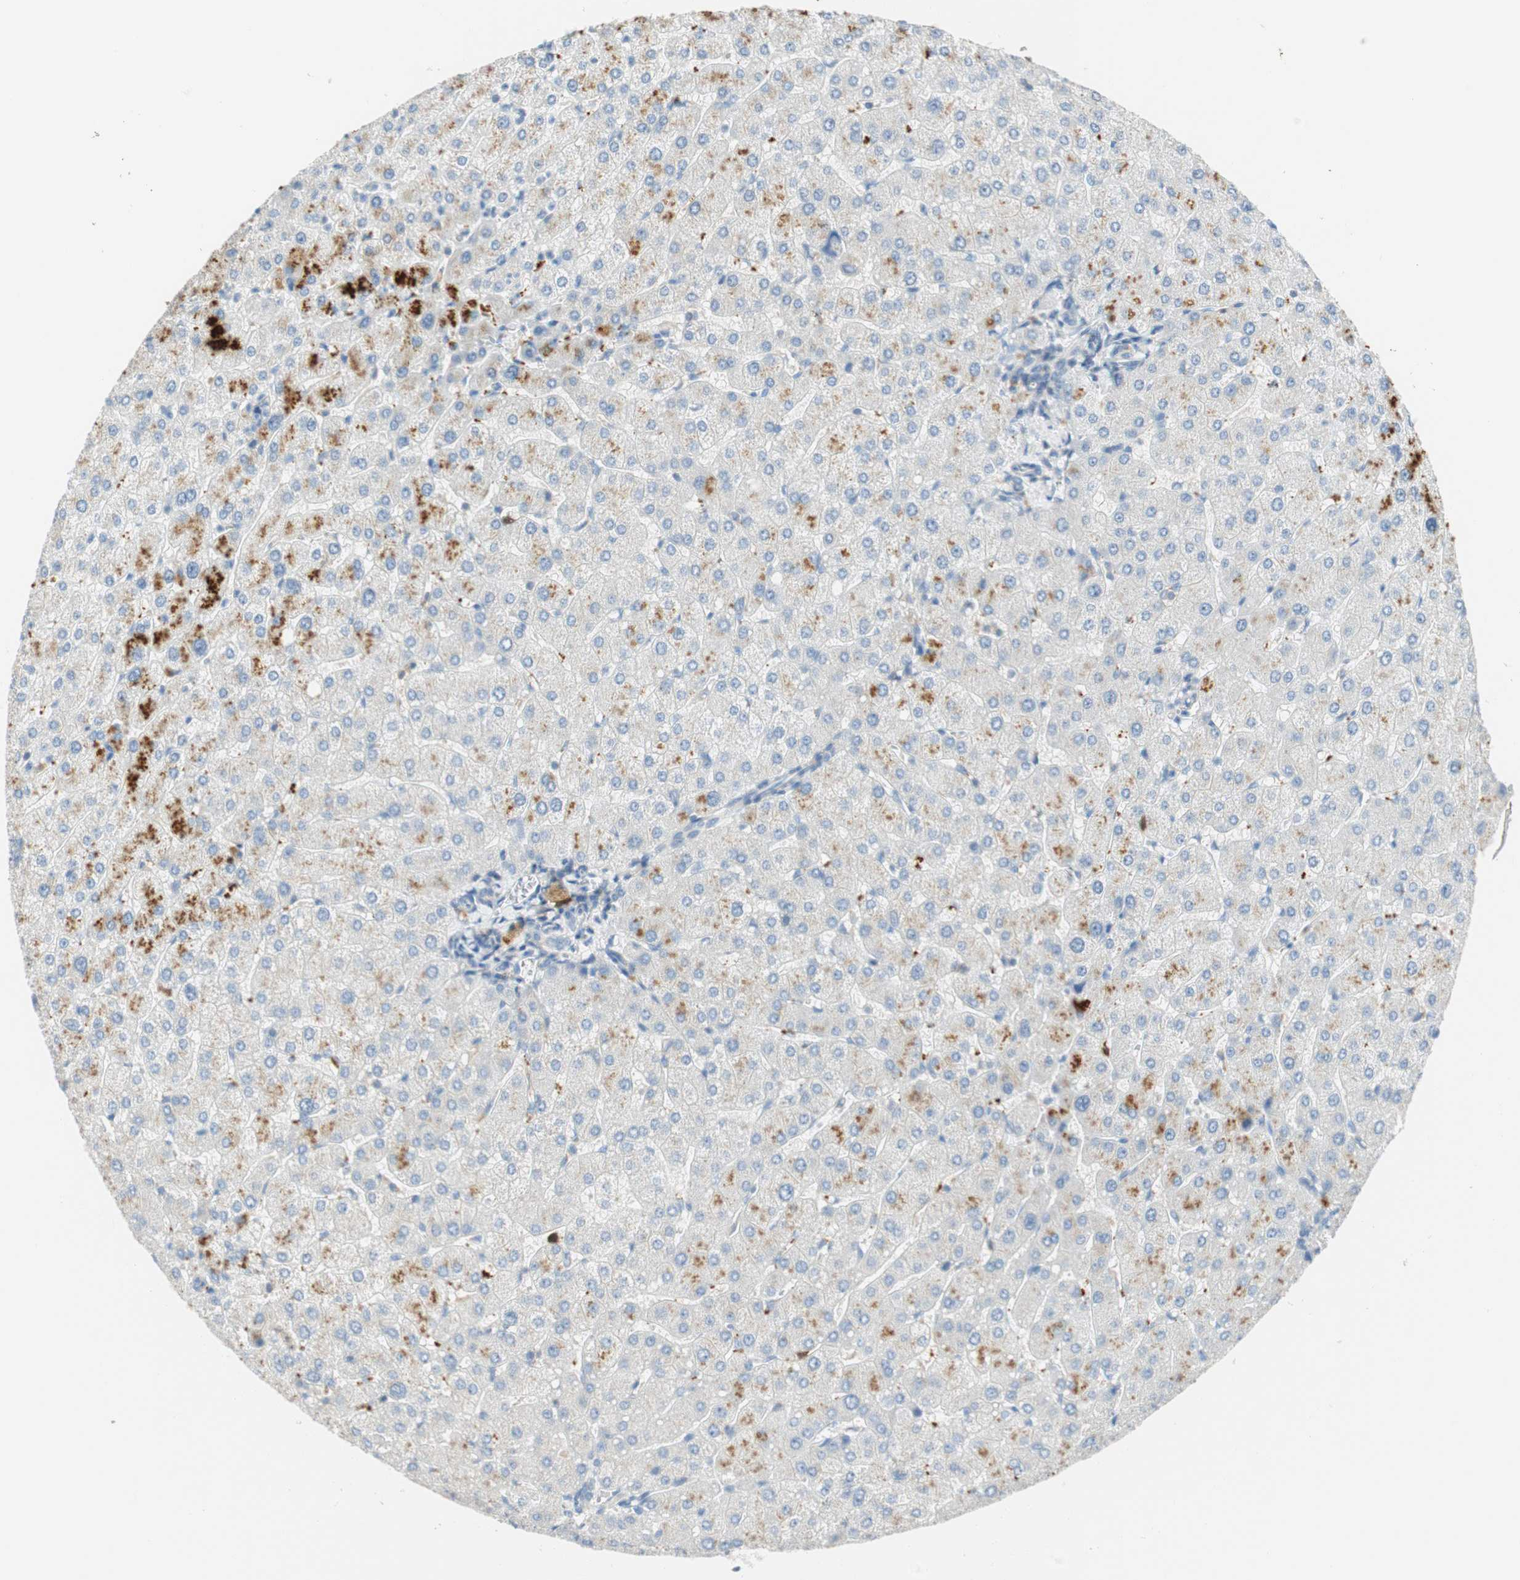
{"staining": {"intensity": "negative", "quantity": "none", "location": "none"}, "tissue": "liver", "cell_type": "Cholangiocytes", "image_type": "normal", "snomed": [{"axis": "morphology", "description": "Normal tissue, NOS"}, {"axis": "topography", "description": "Liver"}], "caption": "DAB (3,3'-diaminobenzidine) immunohistochemical staining of benign human liver shows no significant staining in cholangiocytes.", "gene": "PTTG1", "patient": {"sex": "male", "age": 55}}